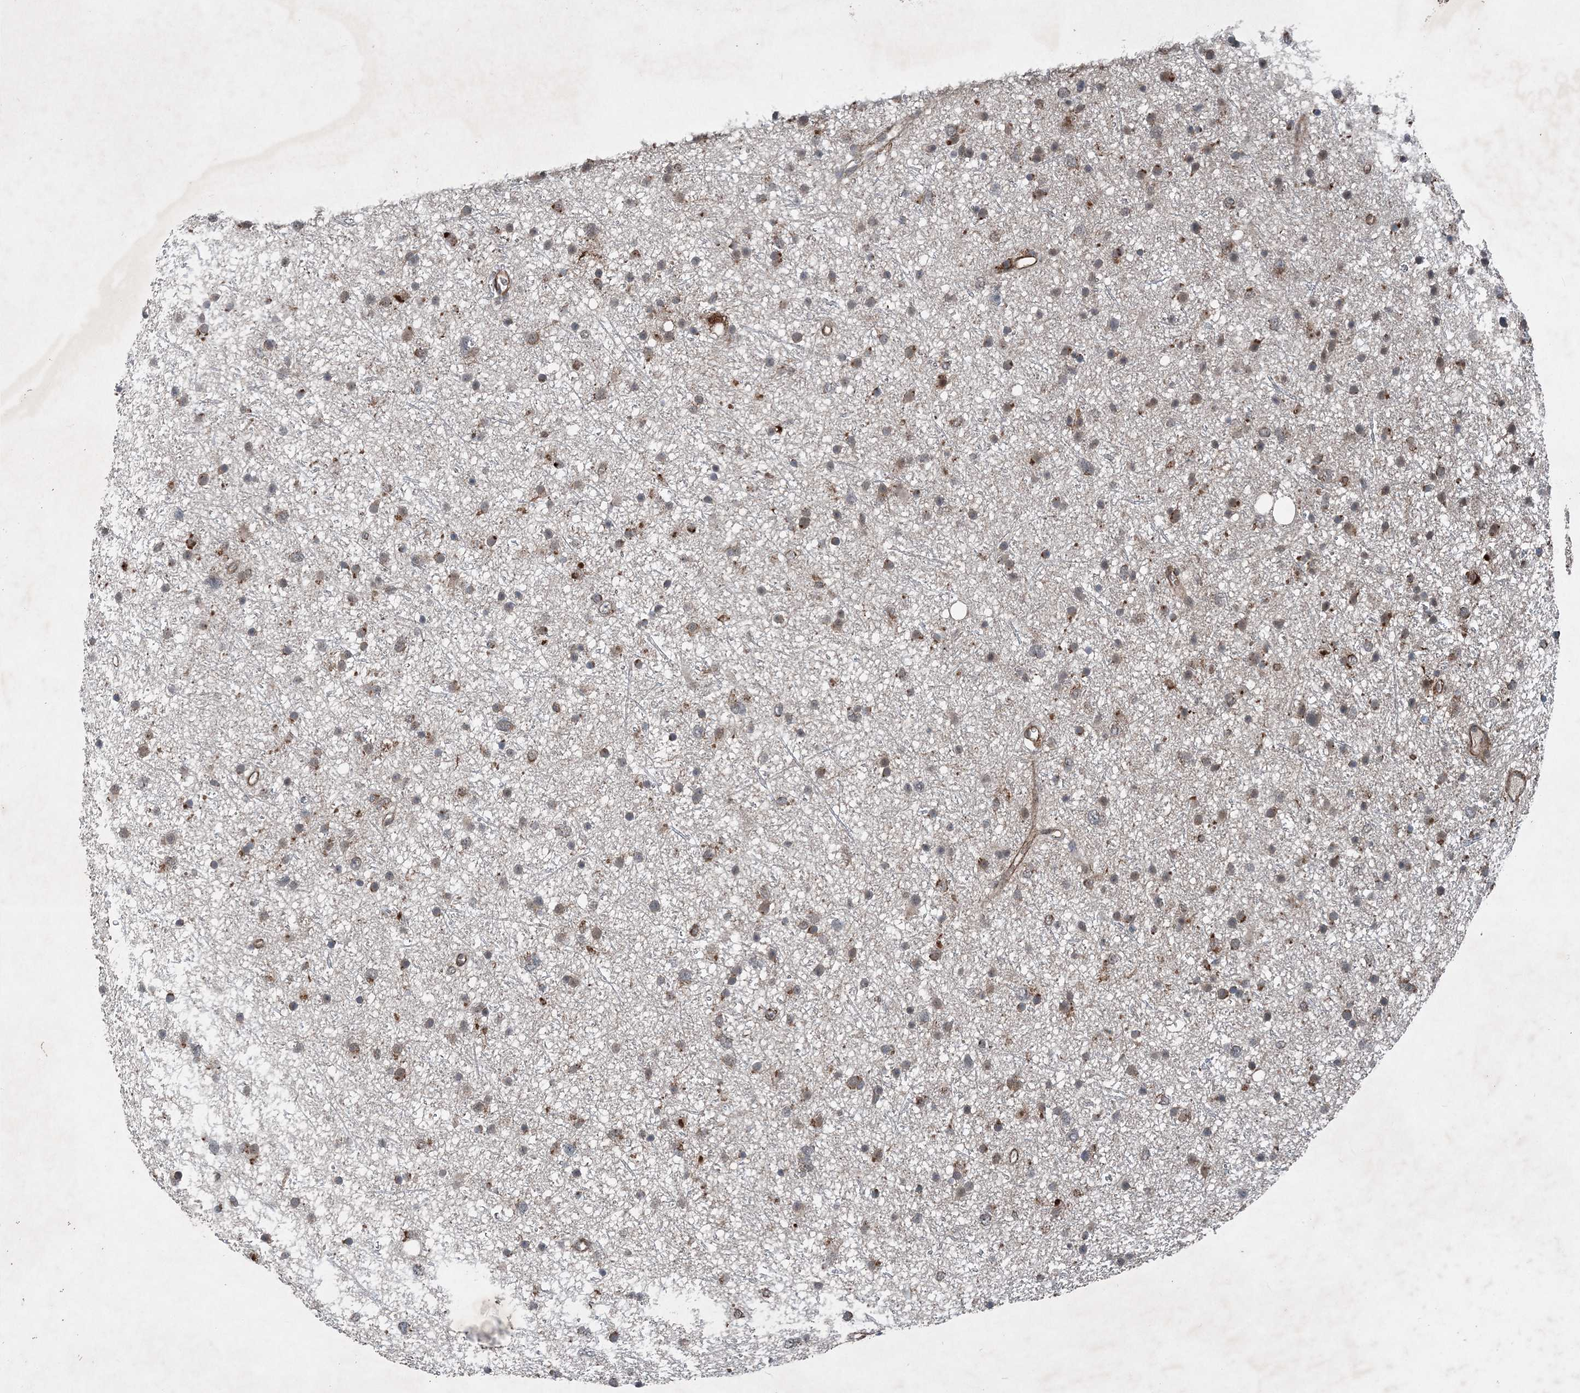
{"staining": {"intensity": "moderate", "quantity": "25%-75%", "location": "cytoplasmic/membranous"}, "tissue": "glioma", "cell_type": "Tumor cells", "image_type": "cancer", "snomed": [{"axis": "morphology", "description": "Glioma, malignant, Low grade"}, {"axis": "topography", "description": "Cerebral cortex"}], "caption": "Moderate cytoplasmic/membranous expression is seen in about 25%-75% of tumor cells in glioma.", "gene": "NDUFA2", "patient": {"sex": "female", "age": 39}}